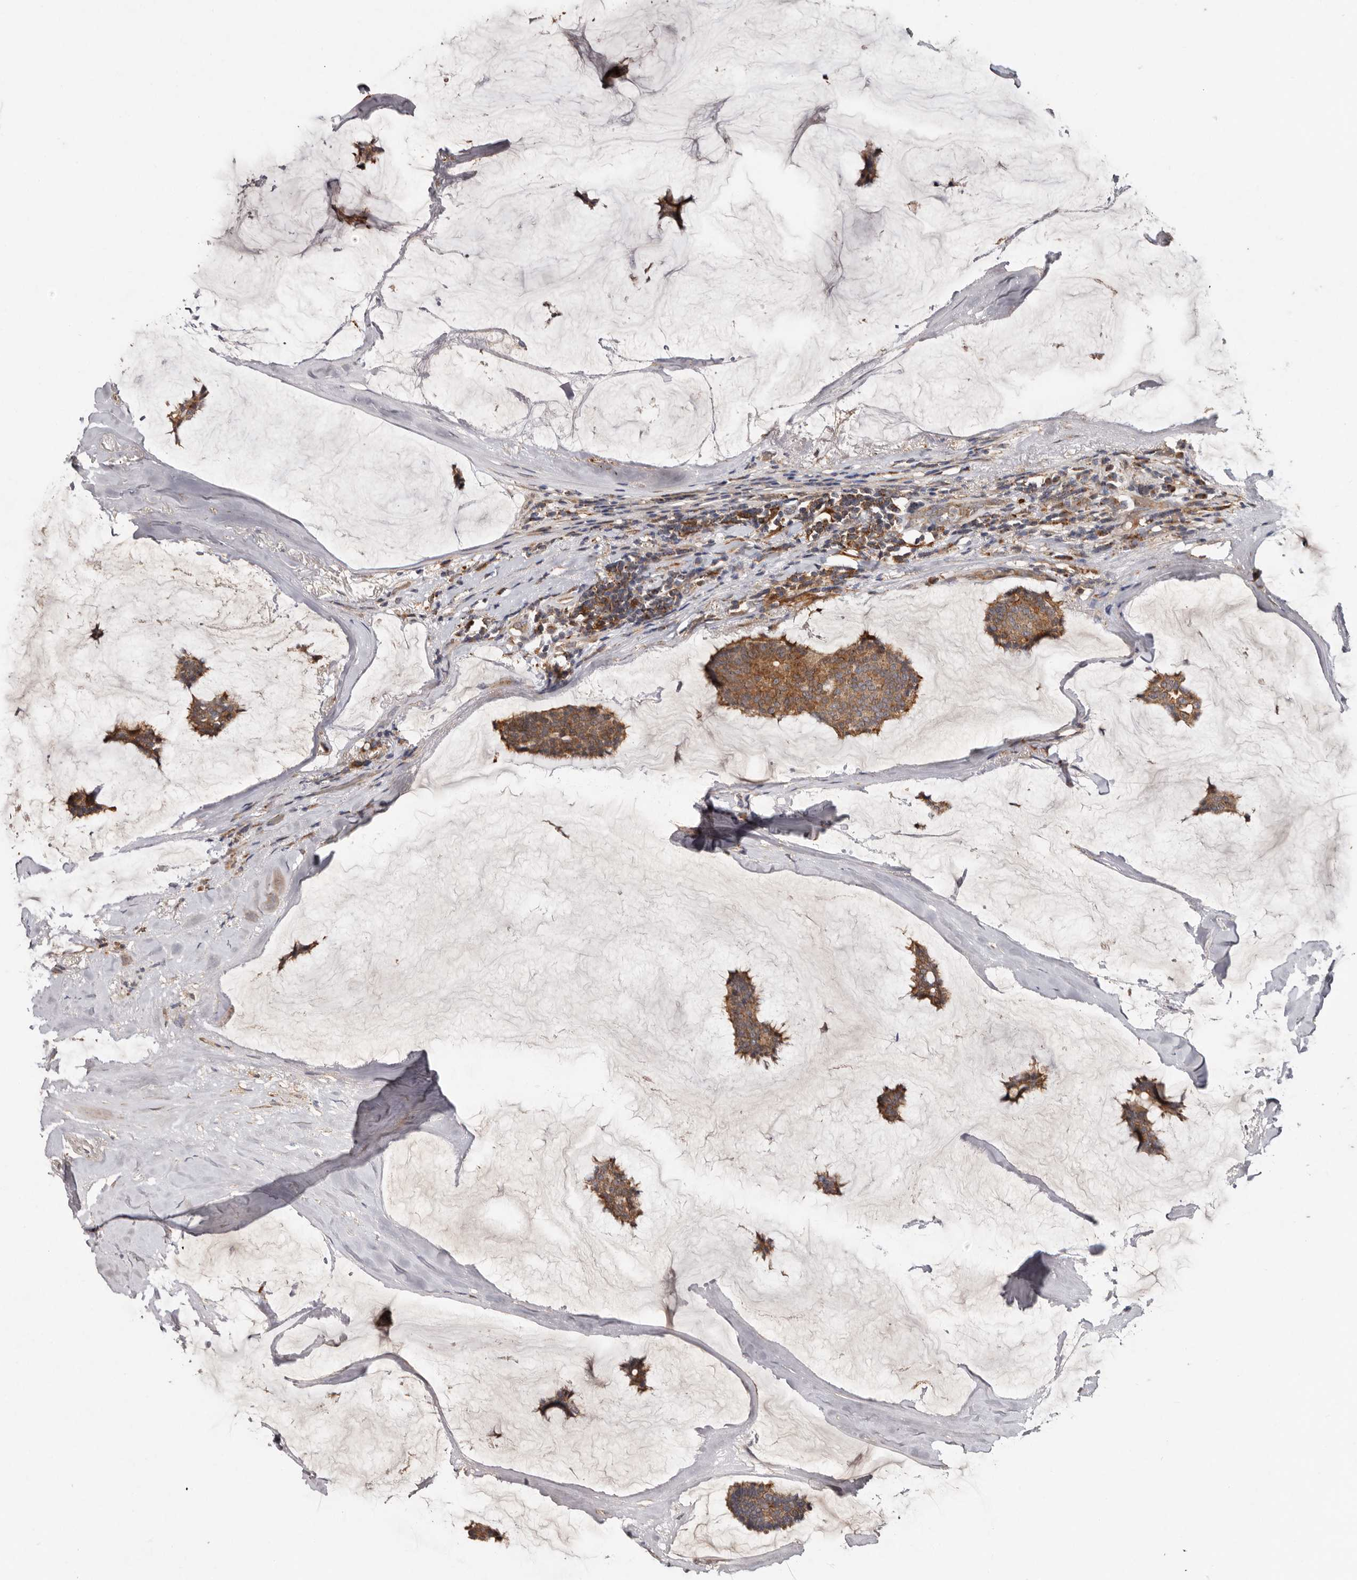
{"staining": {"intensity": "moderate", "quantity": ">75%", "location": "cytoplasmic/membranous"}, "tissue": "breast cancer", "cell_type": "Tumor cells", "image_type": "cancer", "snomed": [{"axis": "morphology", "description": "Duct carcinoma"}, {"axis": "topography", "description": "Breast"}], "caption": "This image exhibits immunohistochemistry (IHC) staining of human intraductal carcinoma (breast), with medium moderate cytoplasmic/membranous expression in about >75% of tumor cells.", "gene": "GOT1L1", "patient": {"sex": "female", "age": 93}}